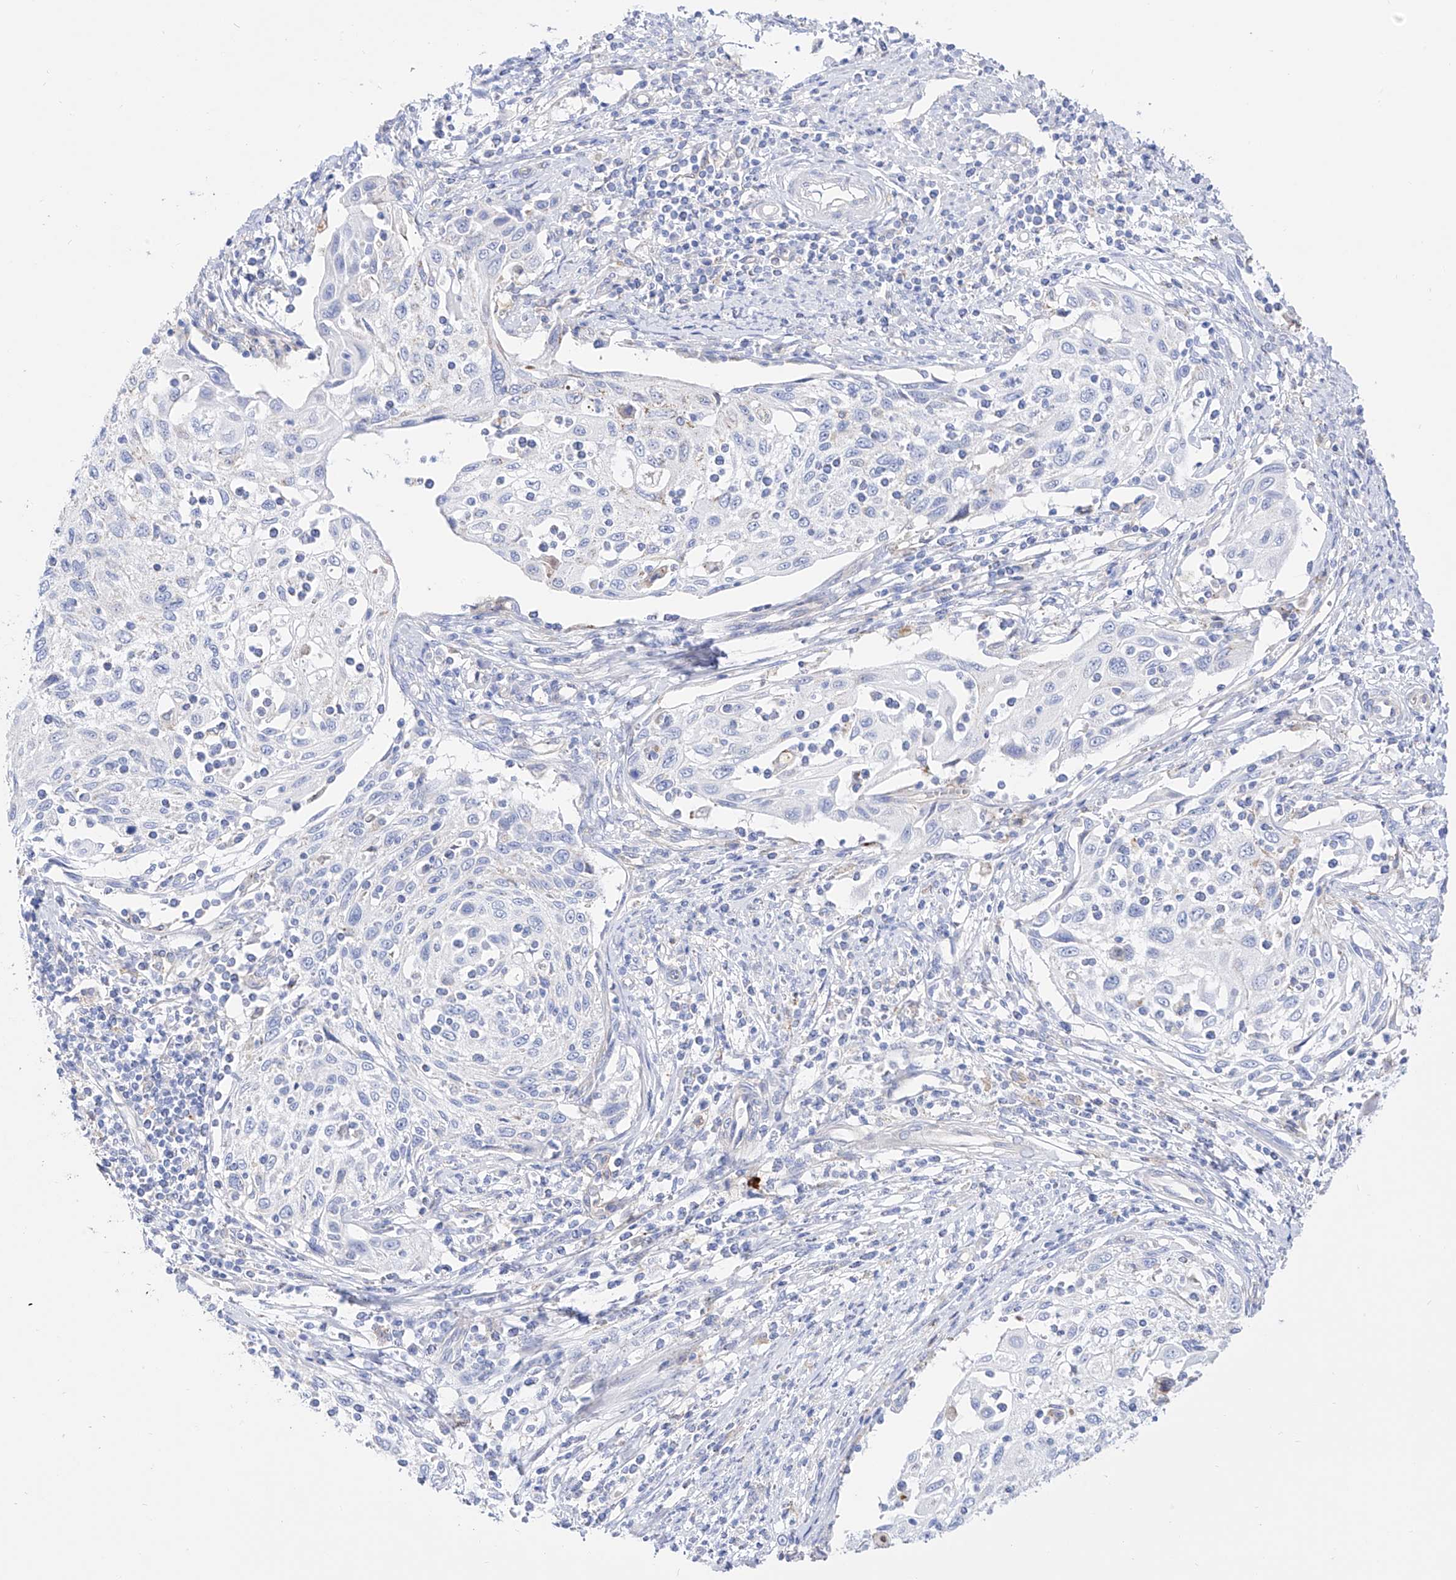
{"staining": {"intensity": "negative", "quantity": "none", "location": "none"}, "tissue": "cervical cancer", "cell_type": "Tumor cells", "image_type": "cancer", "snomed": [{"axis": "morphology", "description": "Squamous cell carcinoma, NOS"}, {"axis": "topography", "description": "Cervix"}], "caption": "This is an immunohistochemistry micrograph of human cervical squamous cell carcinoma. There is no positivity in tumor cells.", "gene": "ZNF653", "patient": {"sex": "female", "age": 70}}